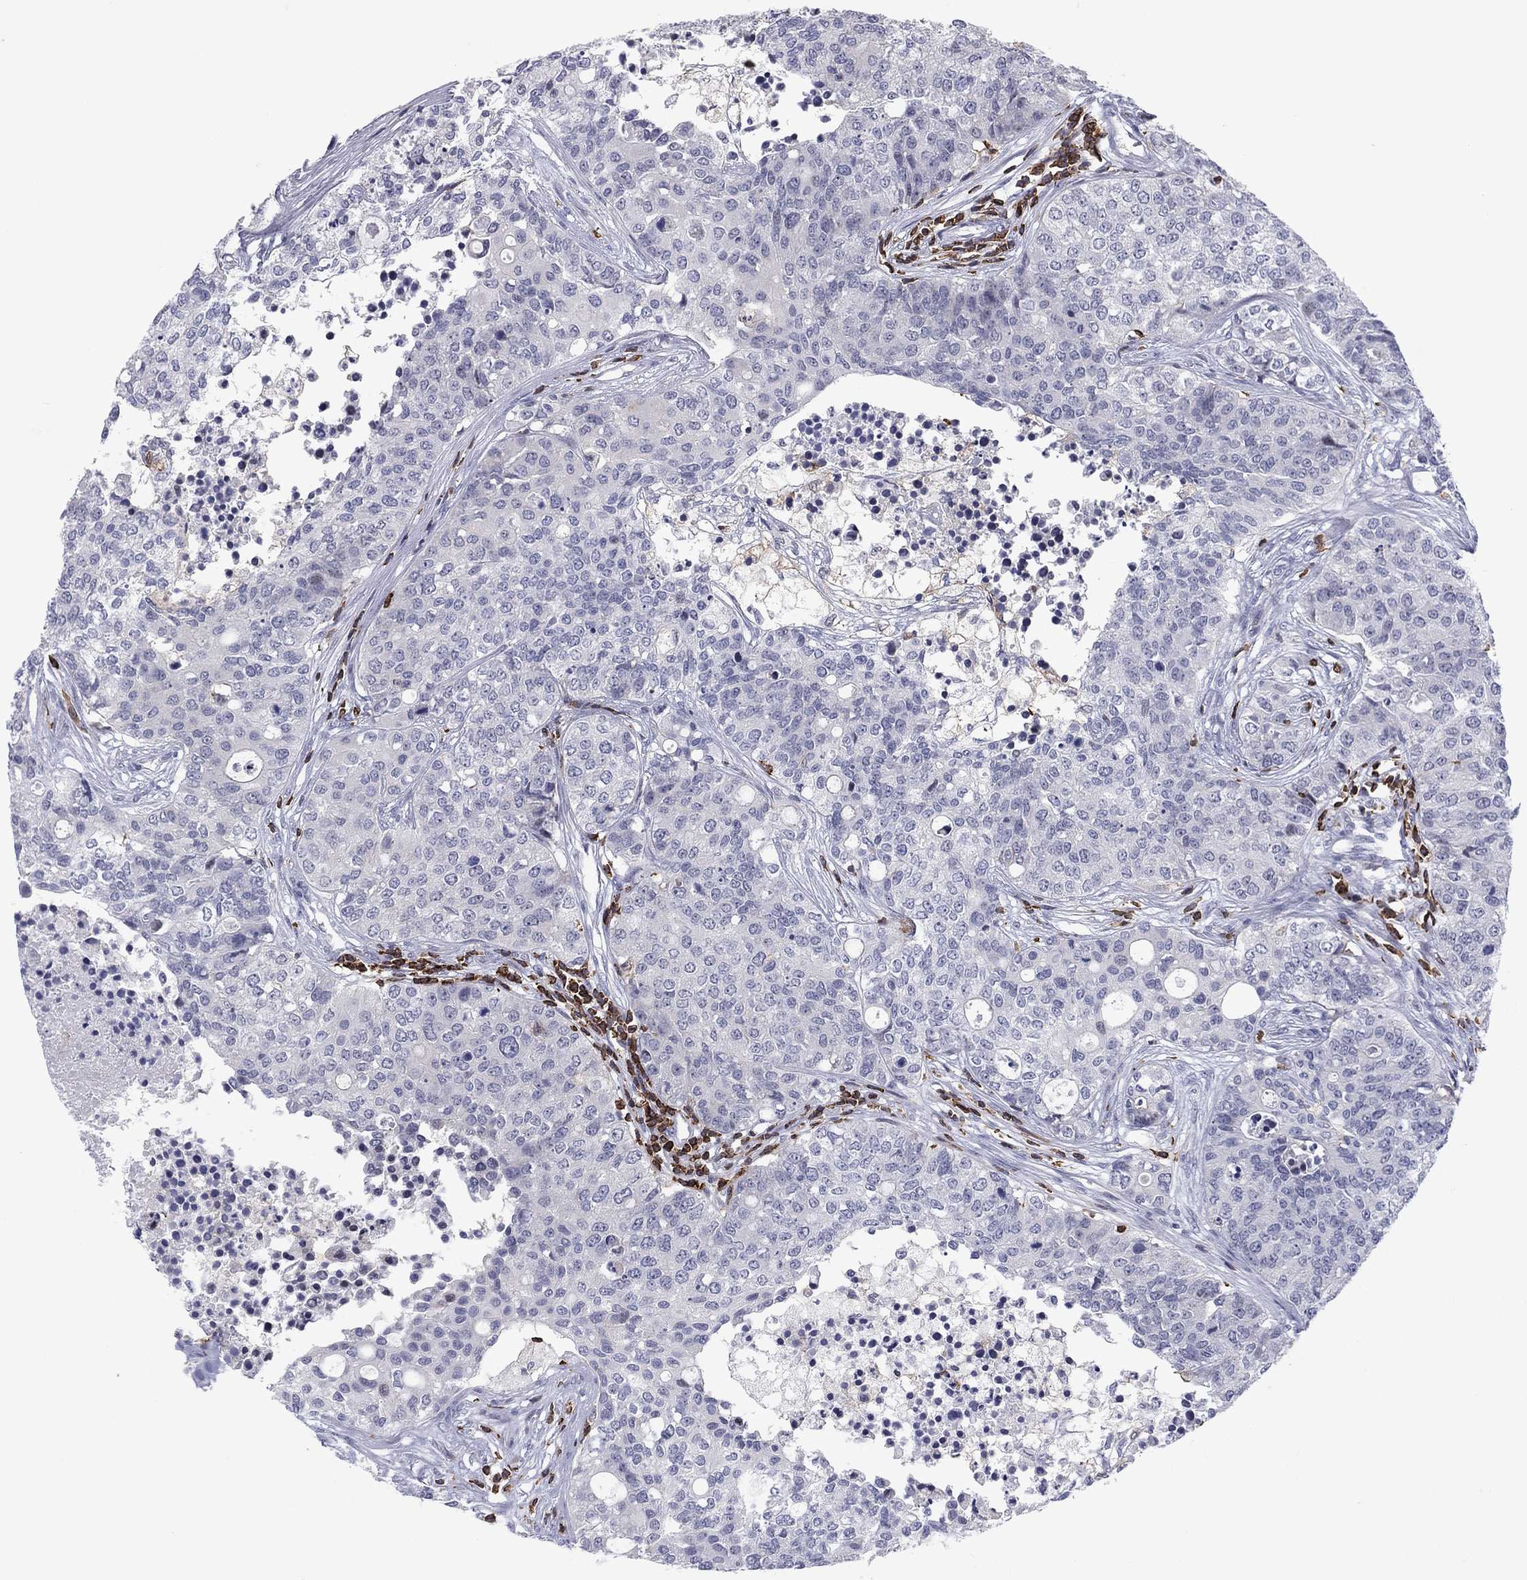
{"staining": {"intensity": "negative", "quantity": "none", "location": "none"}, "tissue": "carcinoid", "cell_type": "Tumor cells", "image_type": "cancer", "snomed": [{"axis": "morphology", "description": "Carcinoid, malignant, NOS"}, {"axis": "topography", "description": "Colon"}], "caption": "DAB (3,3'-diaminobenzidine) immunohistochemical staining of carcinoid (malignant) shows no significant positivity in tumor cells.", "gene": "ARHGAP27", "patient": {"sex": "male", "age": 81}}